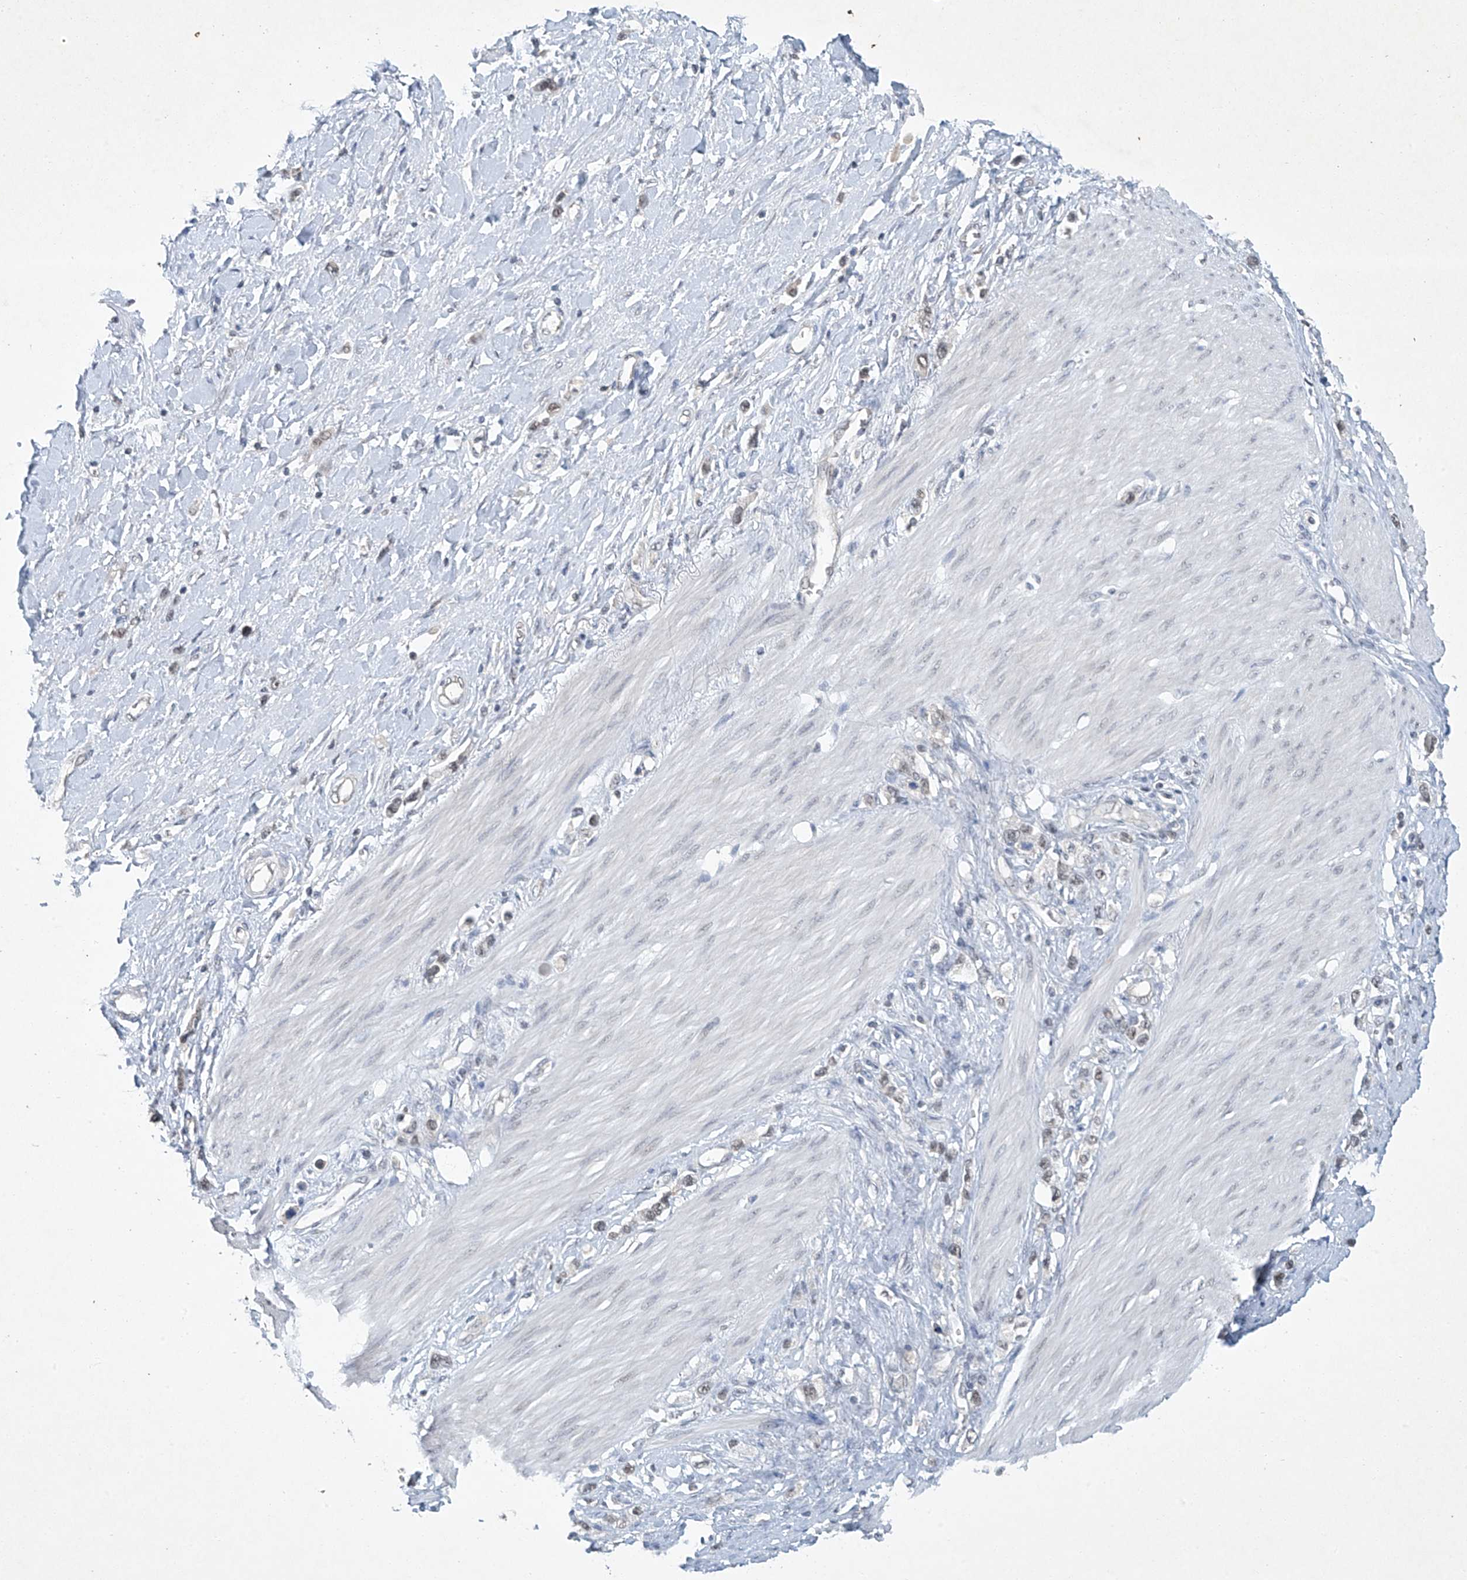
{"staining": {"intensity": "weak", "quantity": "25%-75%", "location": "nuclear"}, "tissue": "stomach cancer", "cell_type": "Tumor cells", "image_type": "cancer", "snomed": [{"axis": "morphology", "description": "Normal tissue, NOS"}, {"axis": "morphology", "description": "Adenocarcinoma, NOS"}, {"axis": "topography", "description": "Stomach, upper"}, {"axis": "topography", "description": "Stomach"}], "caption": "Approximately 25%-75% of tumor cells in stomach cancer (adenocarcinoma) exhibit weak nuclear protein expression as visualized by brown immunohistochemical staining.", "gene": "TAF8", "patient": {"sex": "female", "age": 65}}